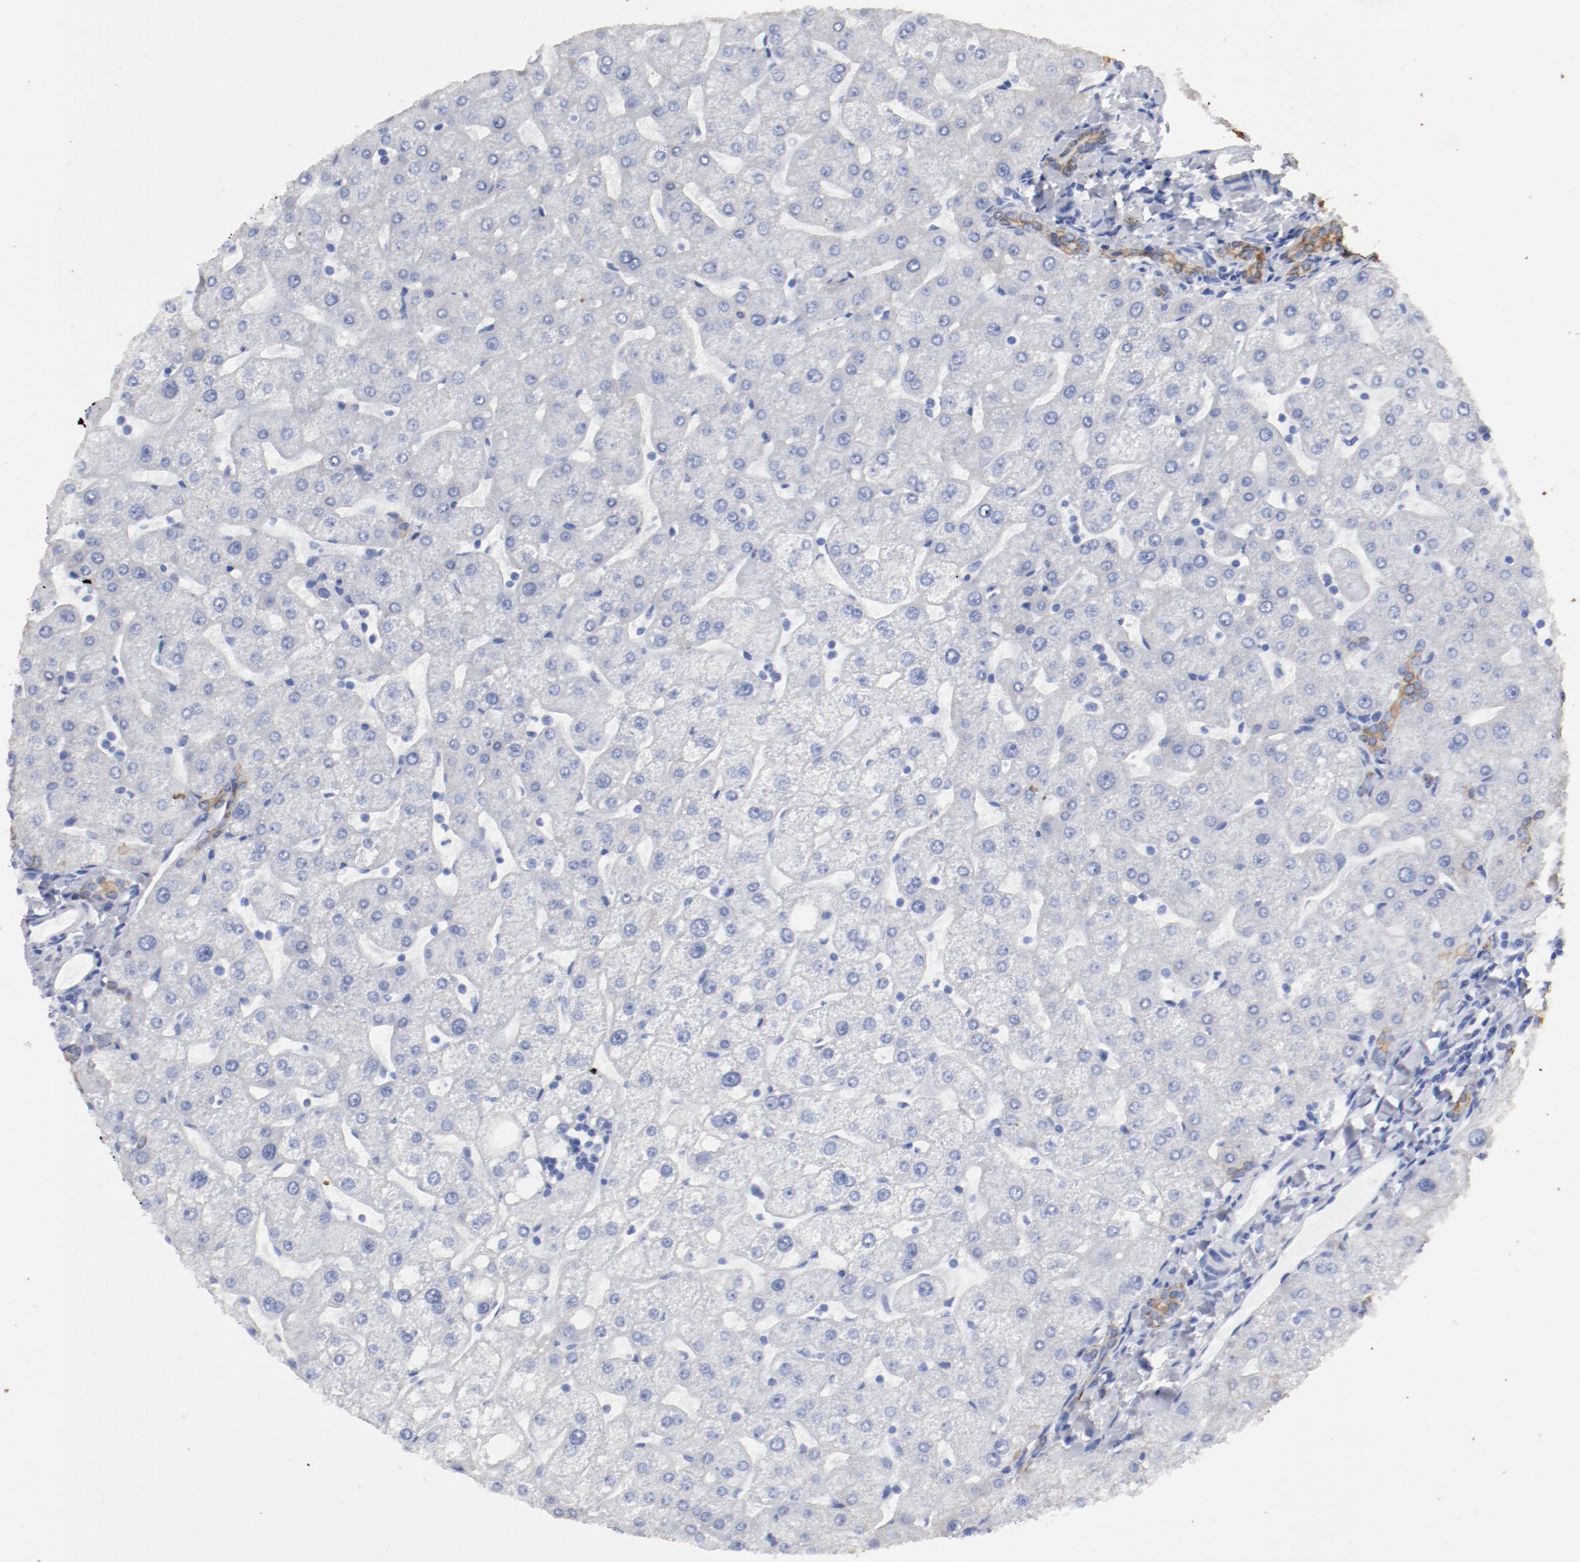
{"staining": {"intensity": "moderate", "quantity": ">75%", "location": "cytoplasmic/membranous"}, "tissue": "liver", "cell_type": "Cholangiocytes", "image_type": "normal", "snomed": [{"axis": "morphology", "description": "Normal tissue, NOS"}, {"axis": "topography", "description": "Liver"}], "caption": "Immunohistochemistry (IHC) micrograph of benign liver stained for a protein (brown), which reveals medium levels of moderate cytoplasmic/membranous staining in about >75% of cholangiocytes.", "gene": "TSPAN6", "patient": {"sex": "male", "age": 67}}